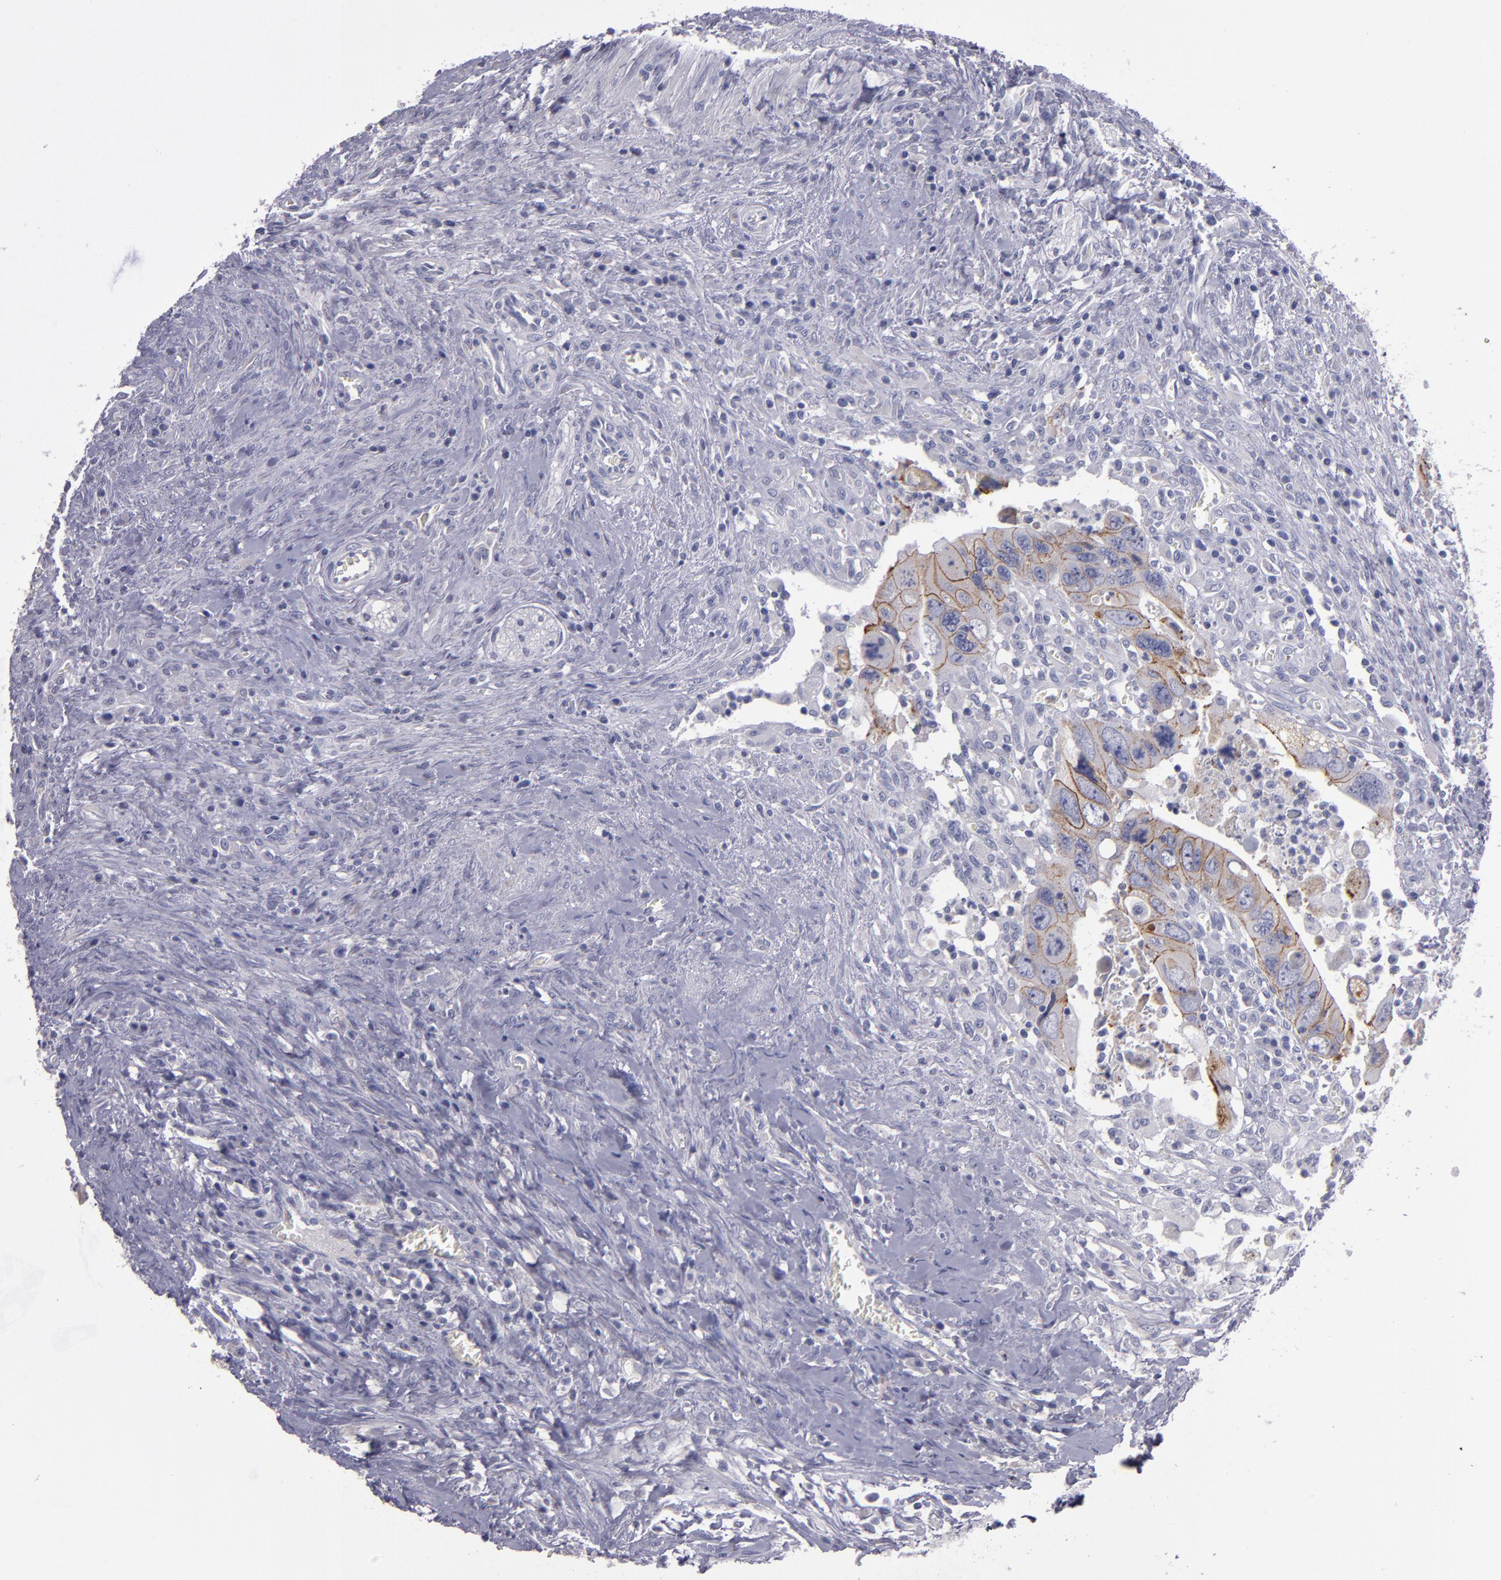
{"staining": {"intensity": "moderate", "quantity": ">75%", "location": "cytoplasmic/membranous"}, "tissue": "colorectal cancer", "cell_type": "Tumor cells", "image_type": "cancer", "snomed": [{"axis": "morphology", "description": "Adenocarcinoma, NOS"}, {"axis": "topography", "description": "Rectum"}], "caption": "A brown stain shows moderate cytoplasmic/membranous positivity of a protein in adenocarcinoma (colorectal) tumor cells.", "gene": "CDH3", "patient": {"sex": "male", "age": 70}}